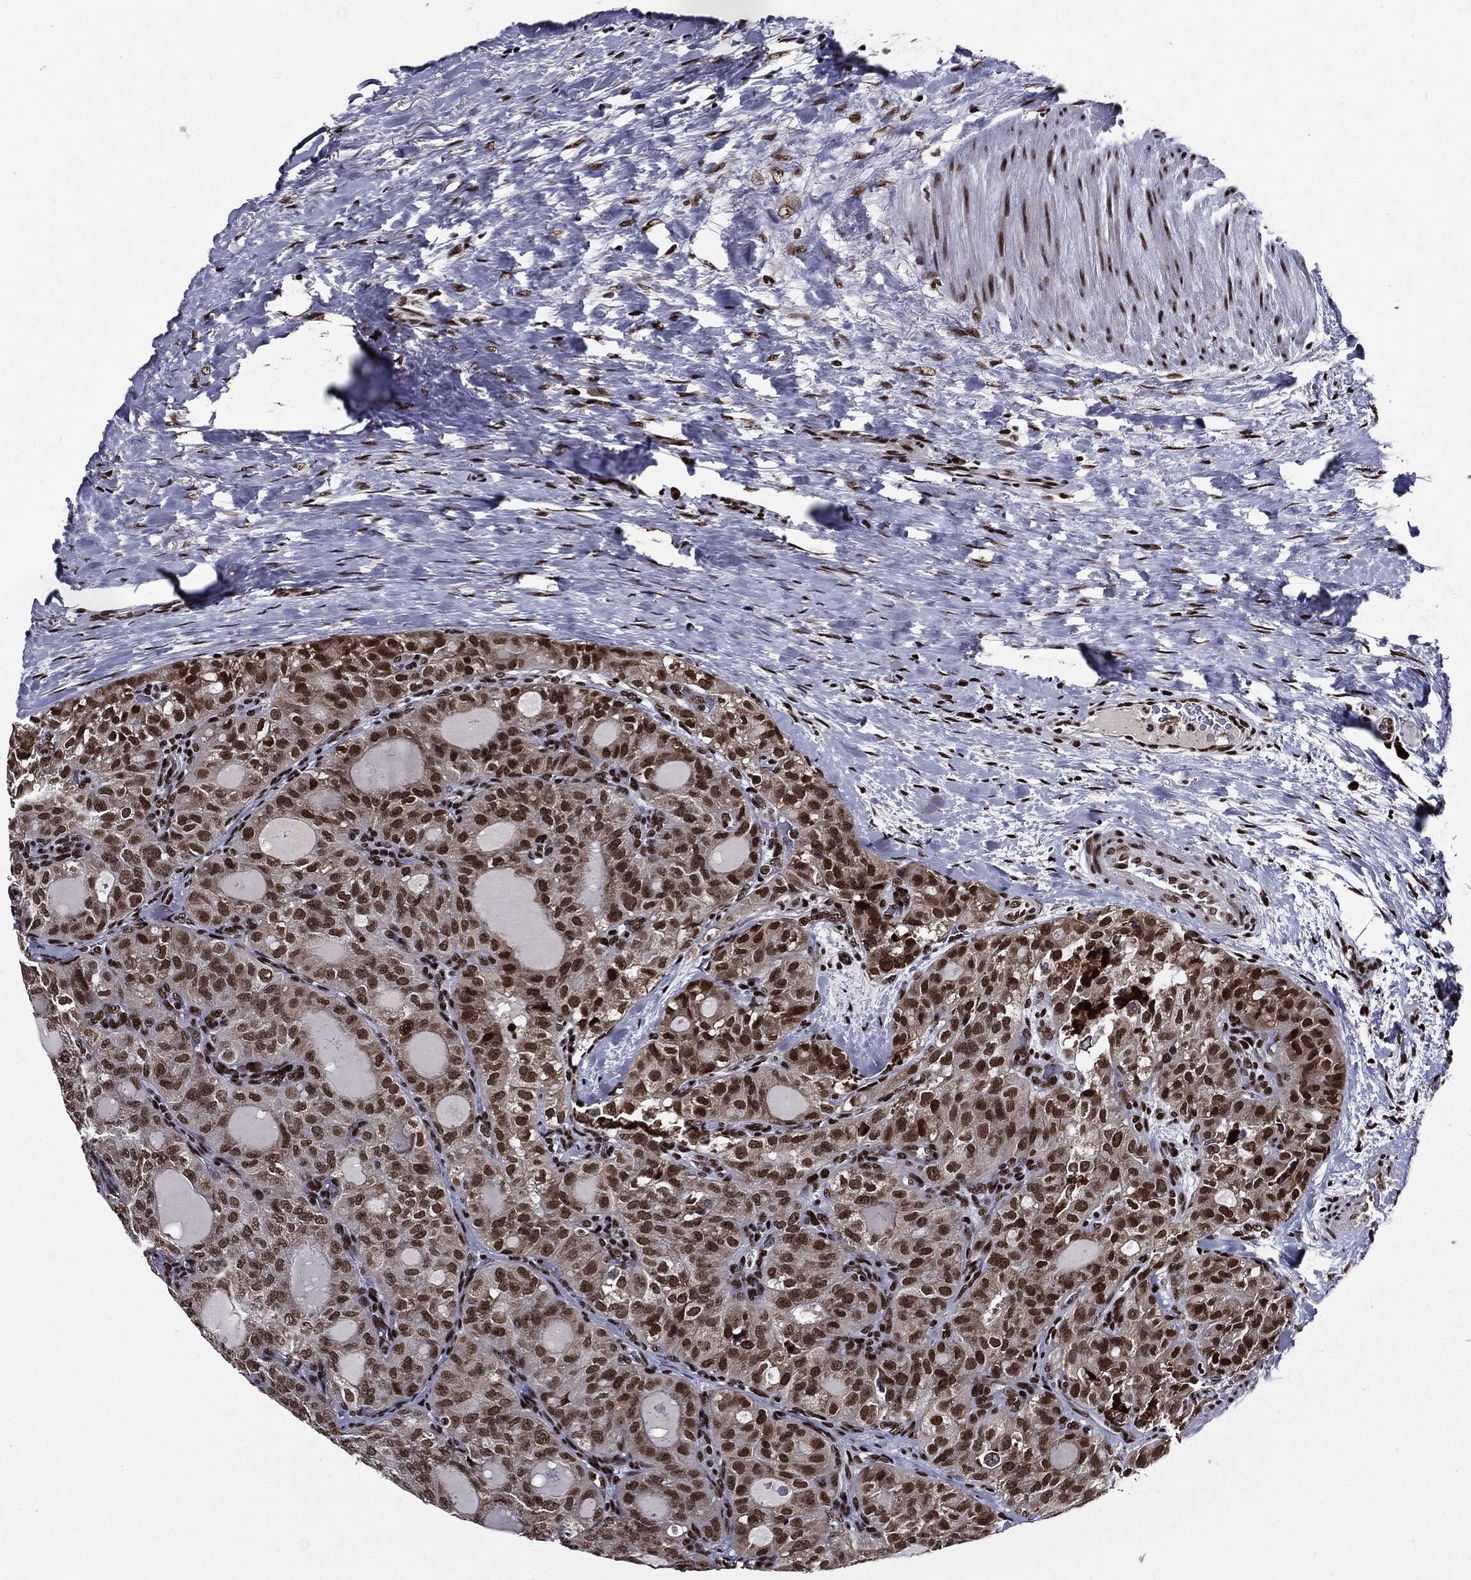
{"staining": {"intensity": "moderate", "quantity": "25%-75%", "location": "nuclear"}, "tissue": "thyroid cancer", "cell_type": "Tumor cells", "image_type": "cancer", "snomed": [{"axis": "morphology", "description": "Follicular adenoma carcinoma, NOS"}, {"axis": "topography", "description": "Thyroid gland"}], "caption": "DAB immunohistochemical staining of thyroid follicular adenoma carcinoma displays moderate nuclear protein staining in approximately 25%-75% of tumor cells. (DAB IHC, brown staining for protein, blue staining for nuclei).", "gene": "ZFP91", "patient": {"sex": "male", "age": 75}}